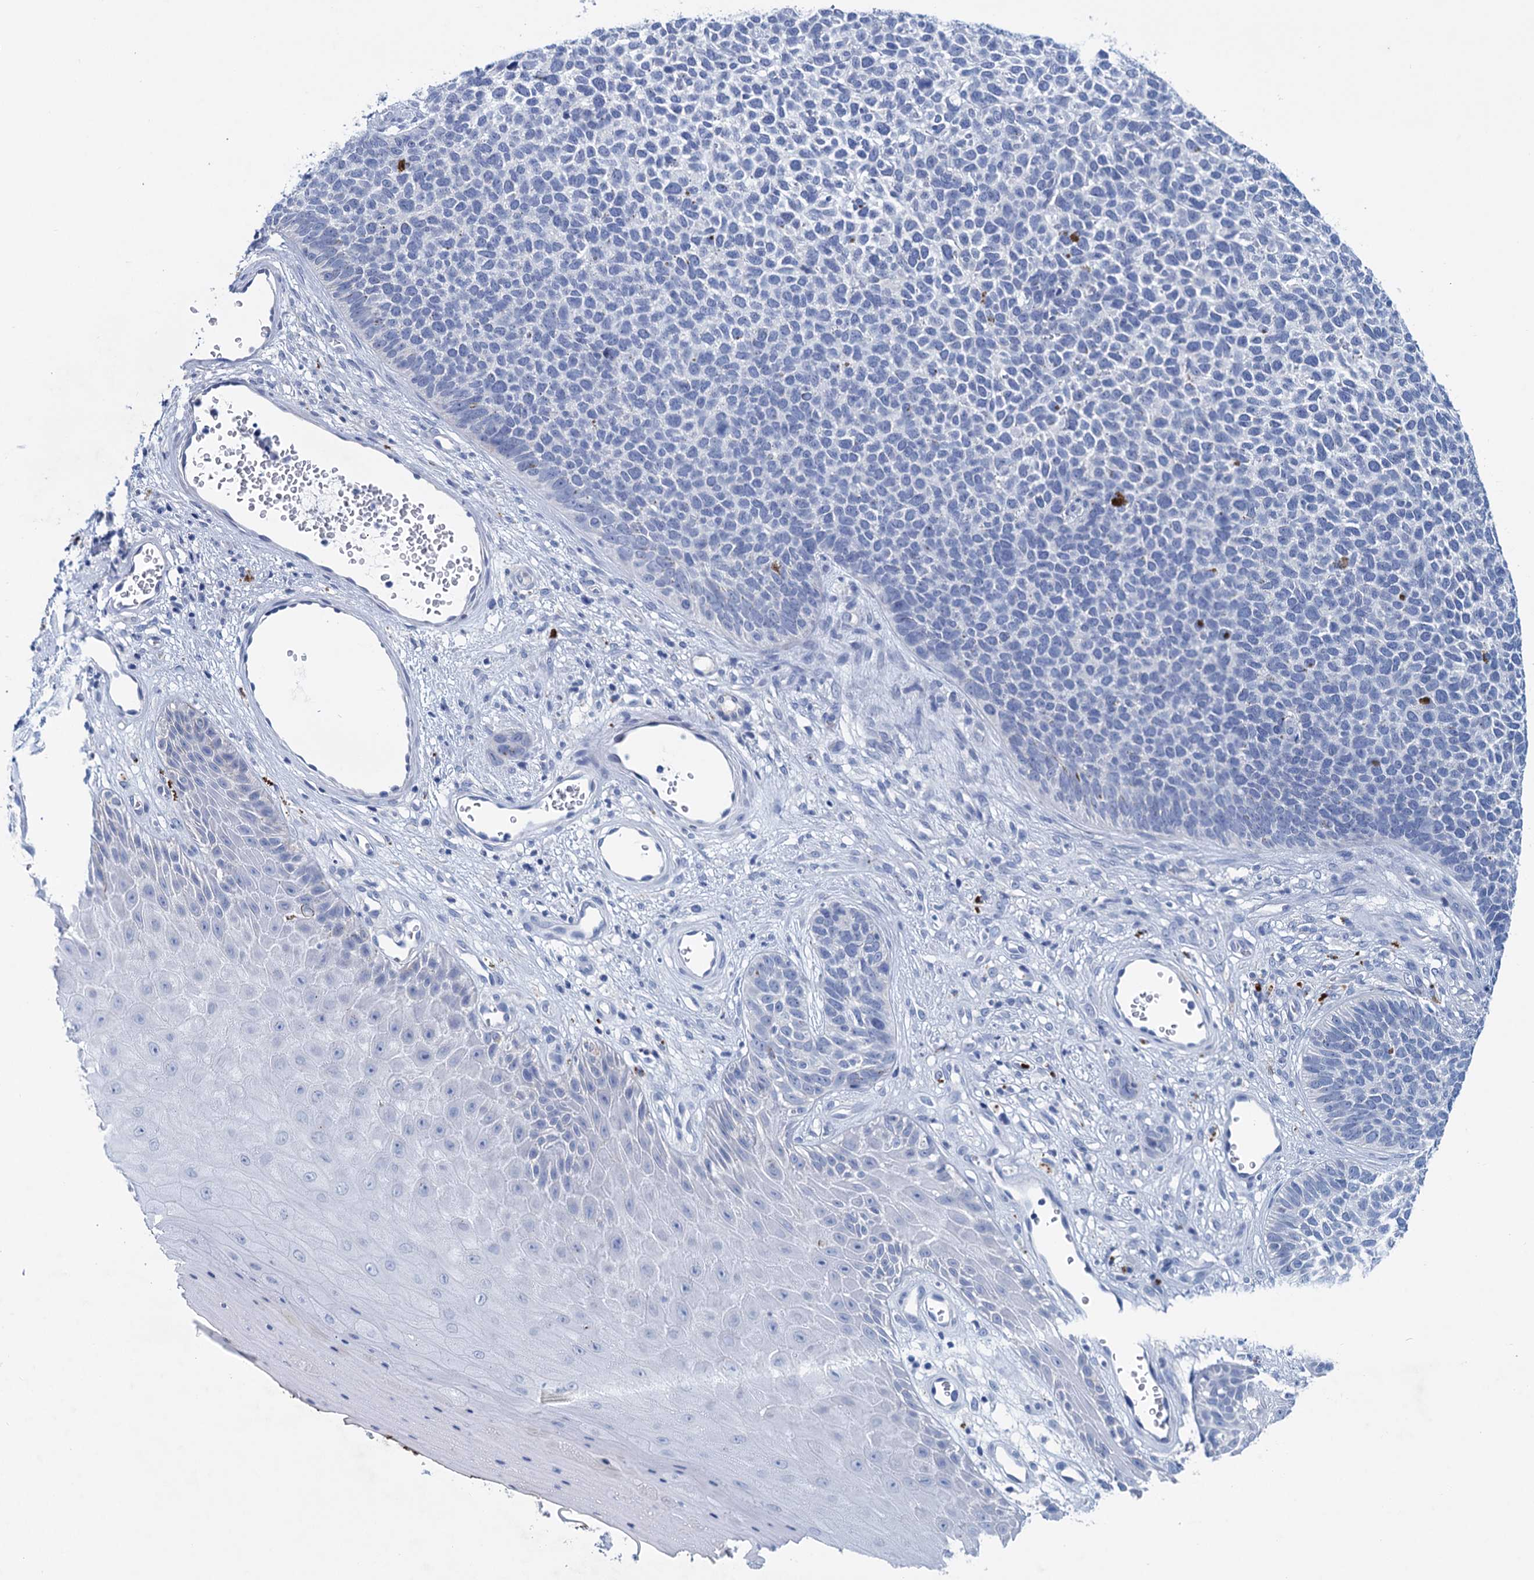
{"staining": {"intensity": "negative", "quantity": "none", "location": "none"}, "tissue": "skin cancer", "cell_type": "Tumor cells", "image_type": "cancer", "snomed": [{"axis": "morphology", "description": "Basal cell carcinoma"}, {"axis": "topography", "description": "Skin"}], "caption": "IHC image of basal cell carcinoma (skin) stained for a protein (brown), which exhibits no expression in tumor cells.", "gene": "MYOZ3", "patient": {"sex": "female", "age": 84}}